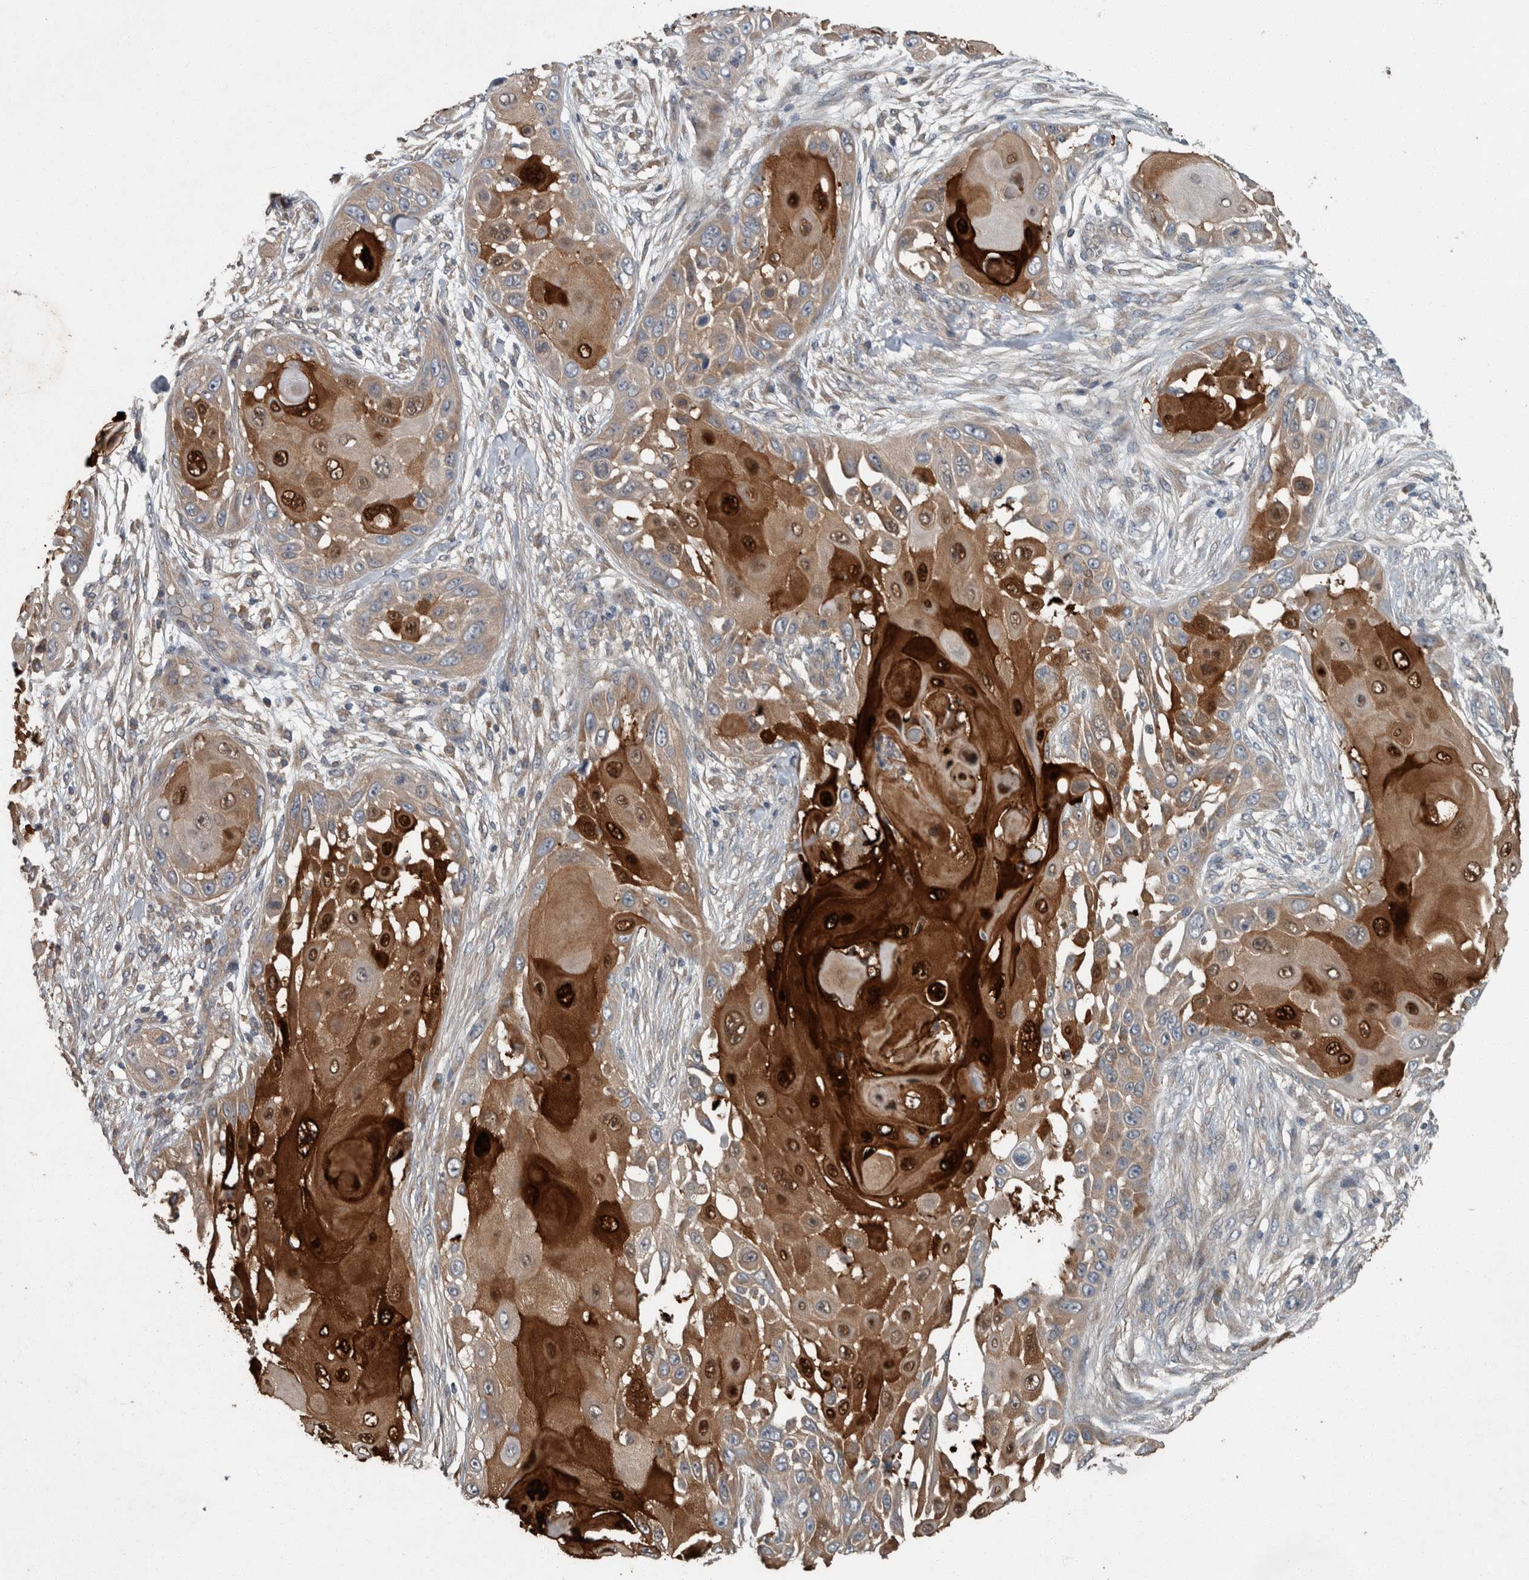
{"staining": {"intensity": "strong", "quantity": "25%-75%", "location": "cytoplasmic/membranous,nuclear"}, "tissue": "skin cancer", "cell_type": "Tumor cells", "image_type": "cancer", "snomed": [{"axis": "morphology", "description": "Squamous cell carcinoma, NOS"}, {"axis": "topography", "description": "Skin"}], "caption": "Immunohistochemical staining of skin squamous cell carcinoma displays high levels of strong cytoplasmic/membranous and nuclear positivity in about 25%-75% of tumor cells.", "gene": "KNTC1", "patient": {"sex": "female", "age": 44}}